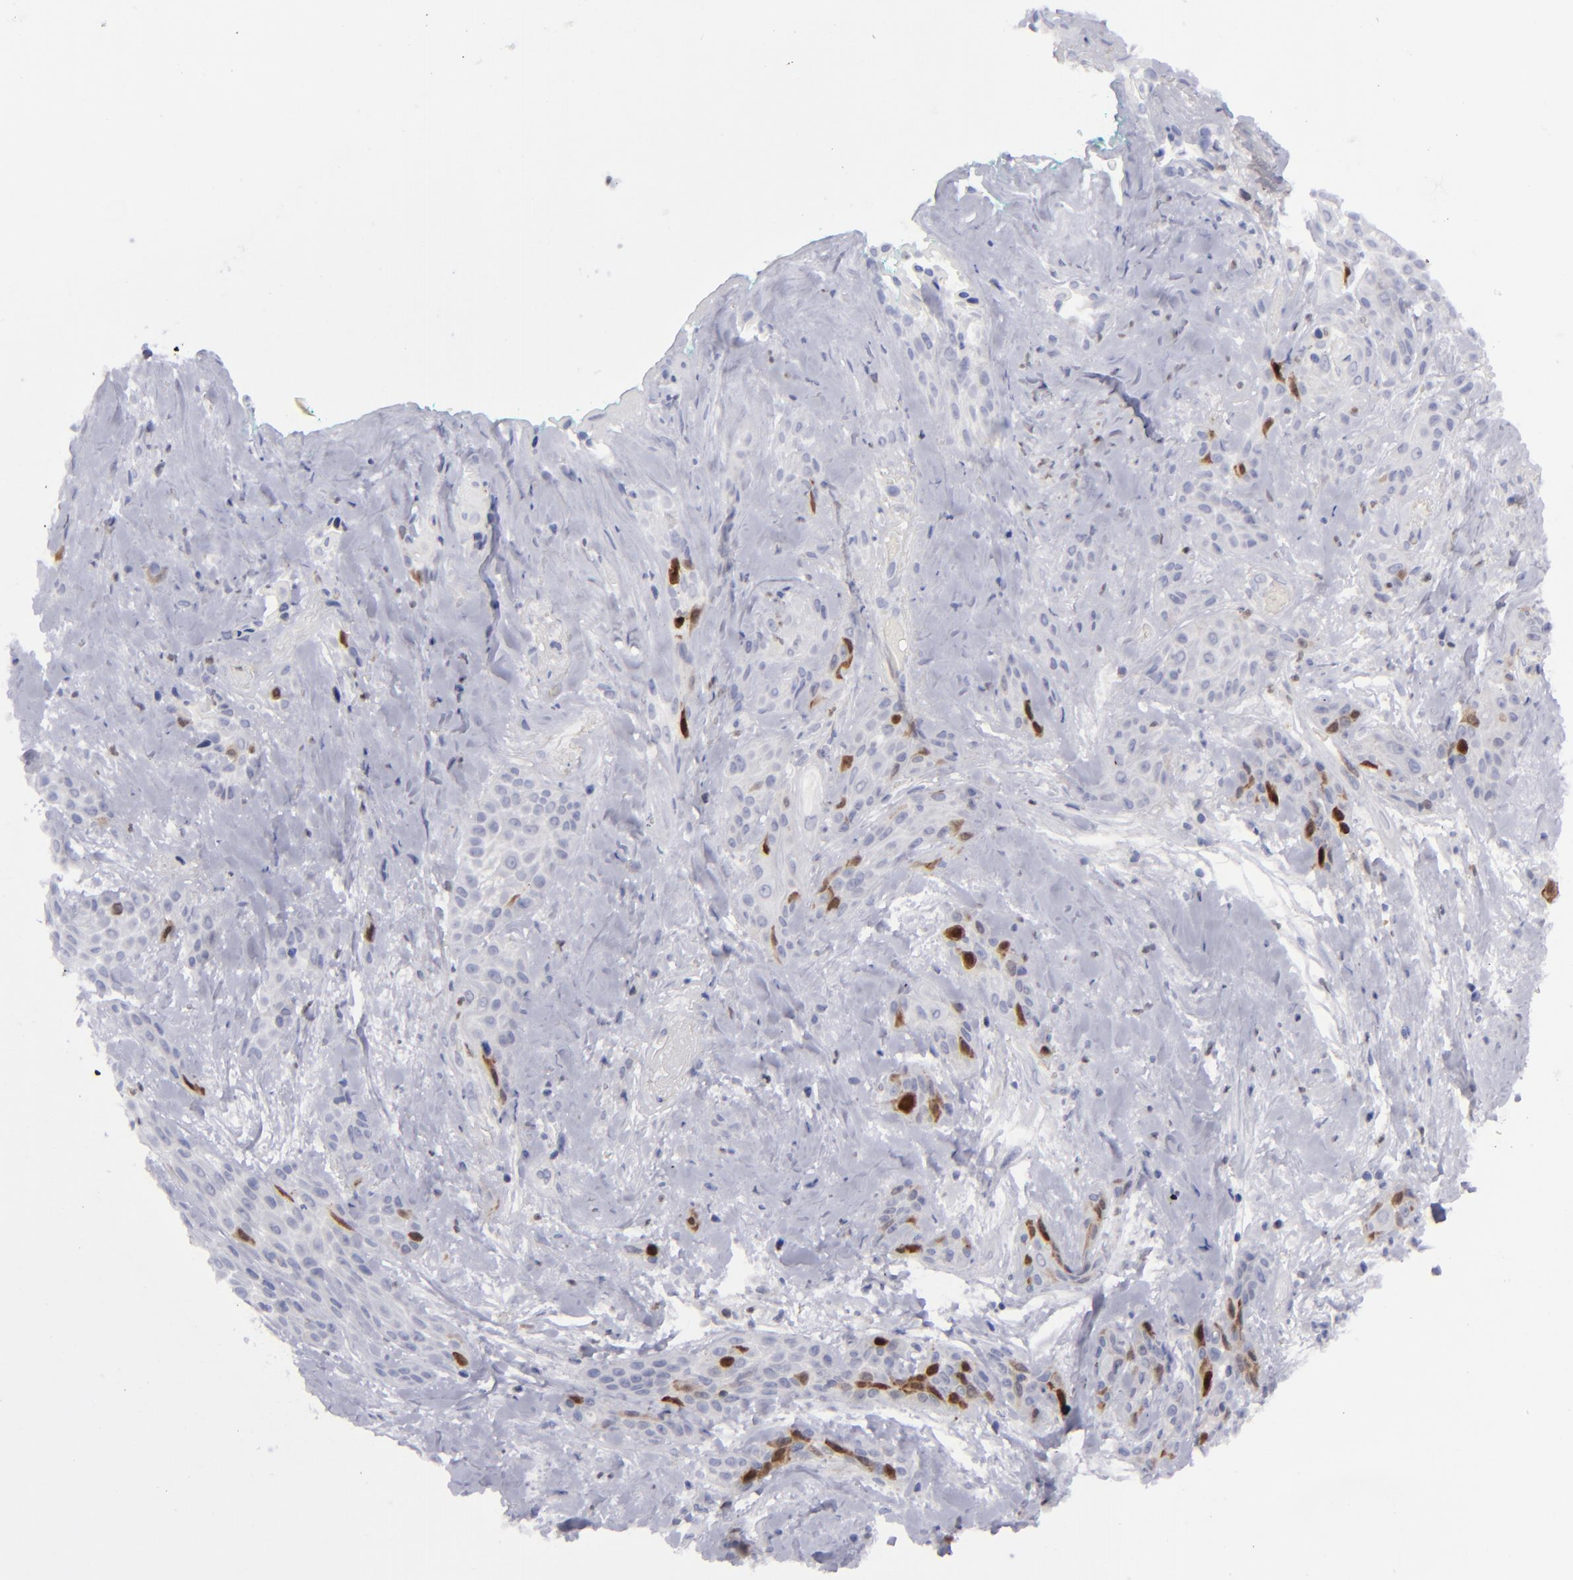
{"staining": {"intensity": "moderate", "quantity": "<25%", "location": "cytoplasmic/membranous,nuclear"}, "tissue": "skin cancer", "cell_type": "Tumor cells", "image_type": "cancer", "snomed": [{"axis": "morphology", "description": "Squamous cell carcinoma, NOS"}, {"axis": "topography", "description": "Skin"}, {"axis": "topography", "description": "Anal"}], "caption": "A high-resolution micrograph shows IHC staining of skin cancer, which shows moderate cytoplasmic/membranous and nuclear positivity in about <25% of tumor cells.", "gene": "AURKA", "patient": {"sex": "male", "age": 64}}